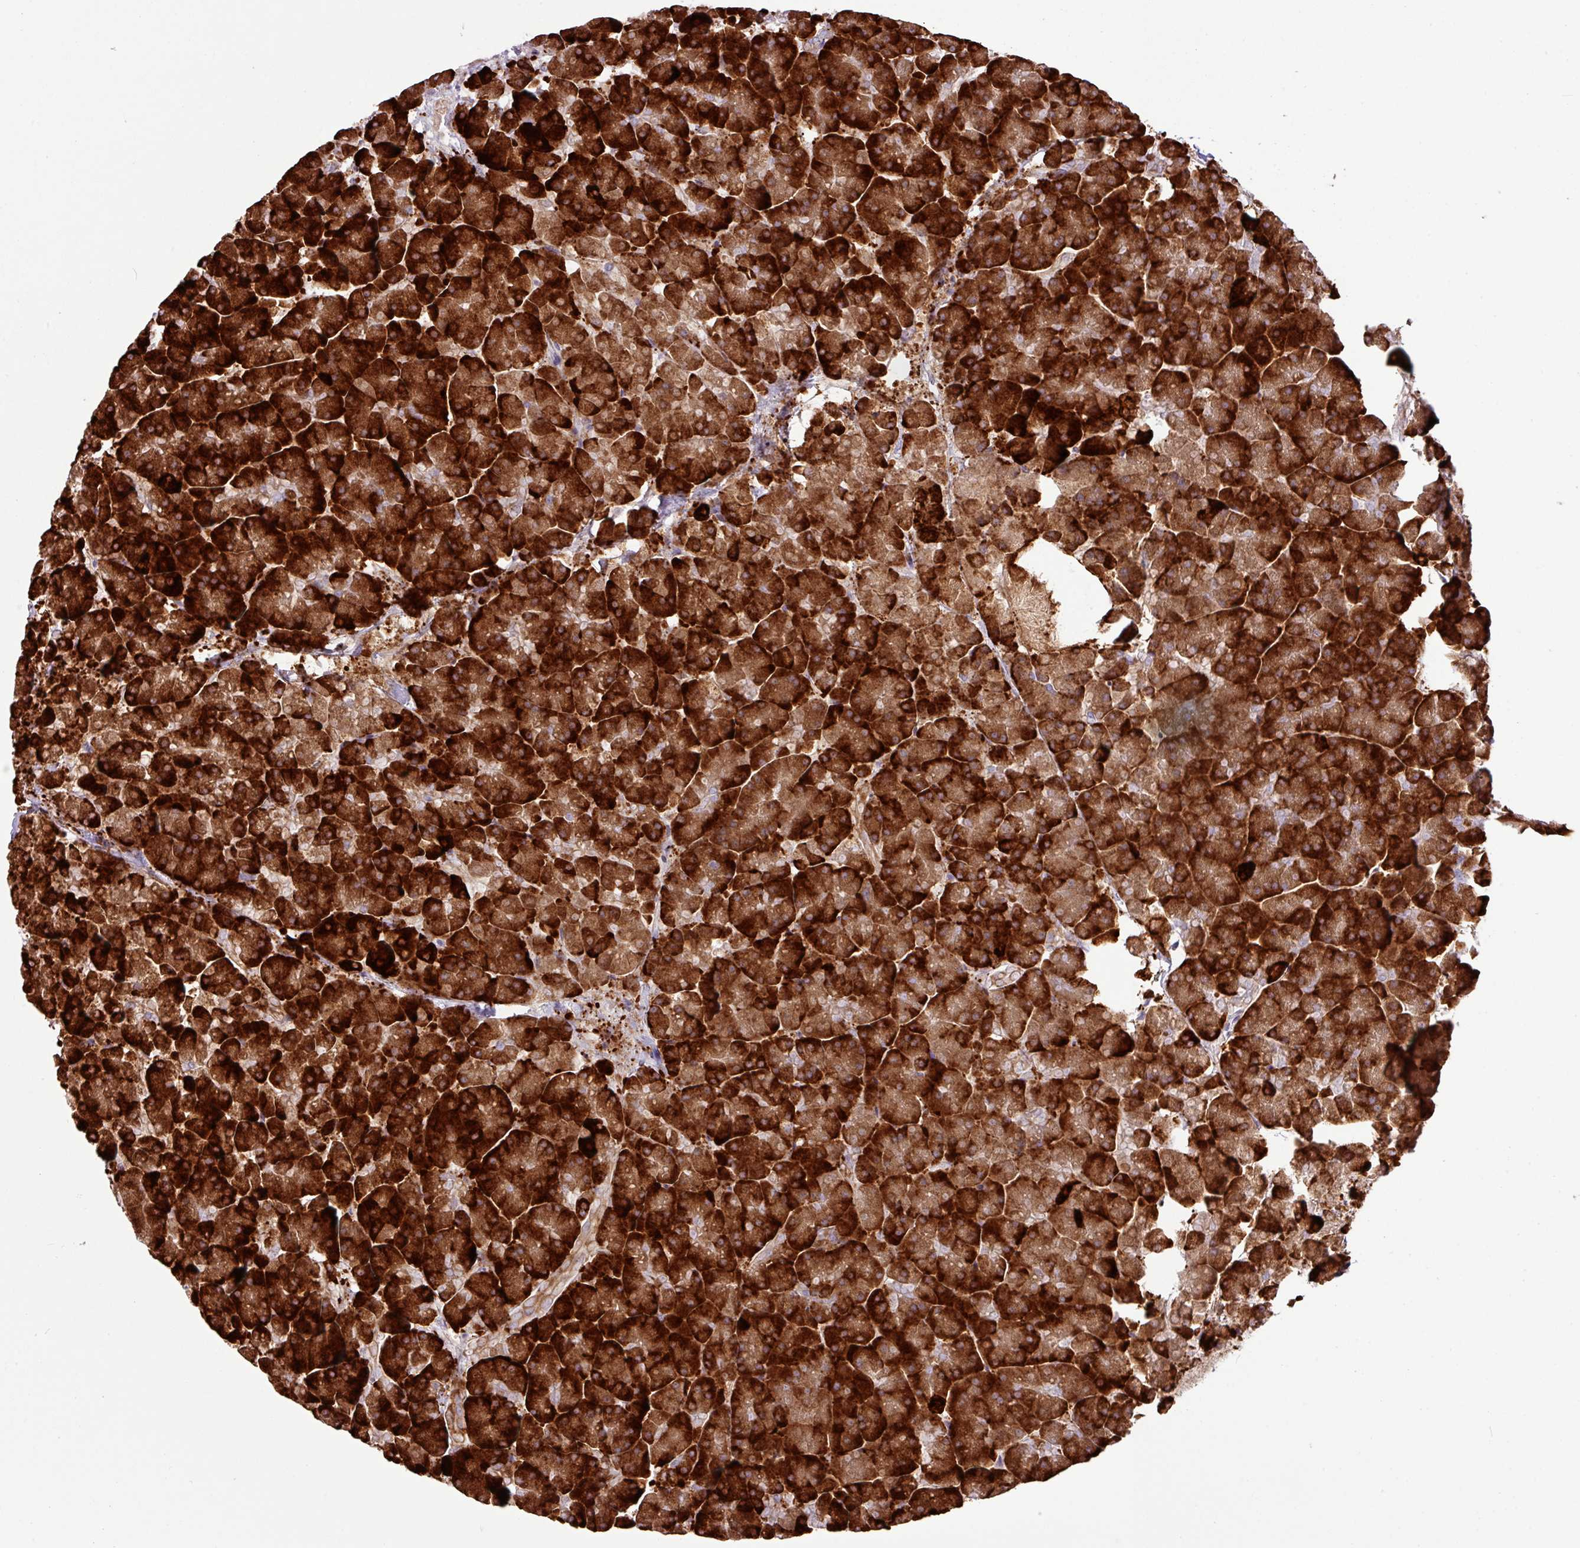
{"staining": {"intensity": "strong", "quantity": ">75%", "location": "cytoplasmic/membranous"}, "tissue": "pancreas", "cell_type": "Exocrine glandular cells", "image_type": "normal", "snomed": [{"axis": "morphology", "description": "Normal tissue, NOS"}, {"axis": "topography", "description": "Pancreas"}, {"axis": "topography", "description": "Peripheral nerve tissue"}], "caption": "Immunohistochemistry (IHC) micrograph of unremarkable pancreas stained for a protein (brown), which exhibits high levels of strong cytoplasmic/membranous expression in about >75% of exocrine glandular cells.", "gene": "RGS21", "patient": {"sex": "male", "age": 54}}